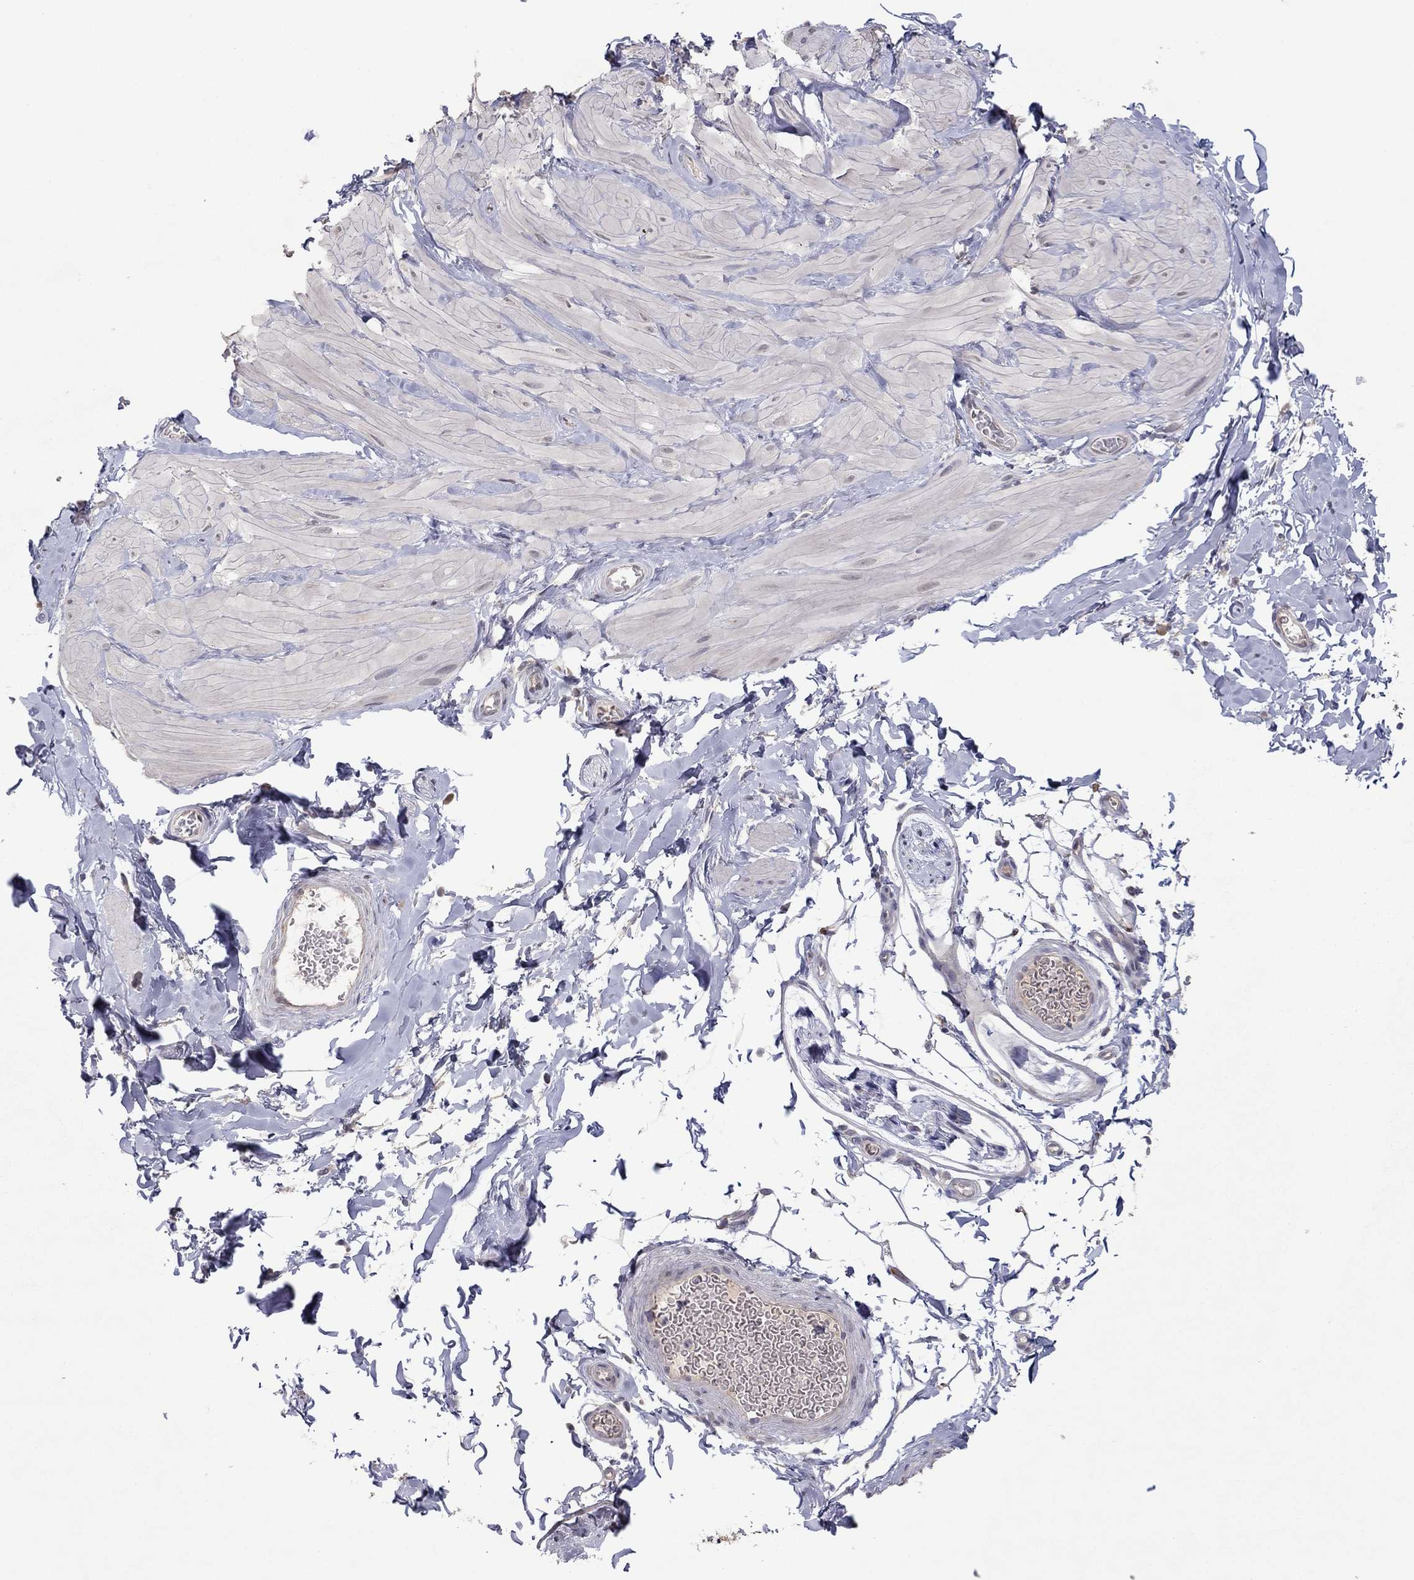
{"staining": {"intensity": "negative", "quantity": "none", "location": "none"}, "tissue": "adipose tissue", "cell_type": "Adipocytes", "image_type": "normal", "snomed": [{"axis": "morphology", "description": "Normal tissue, NOS"}, {"axis": "topography", "description": "Smooth muscle"}, {"axis": "topography", "description": "Peripheral nerve tissue"}], "caption": "Adipocytes show no significant expression in unremarkable adipose tissue.", "gene": "CRACDL", "patient": {"sex": "male", "age": 22}}